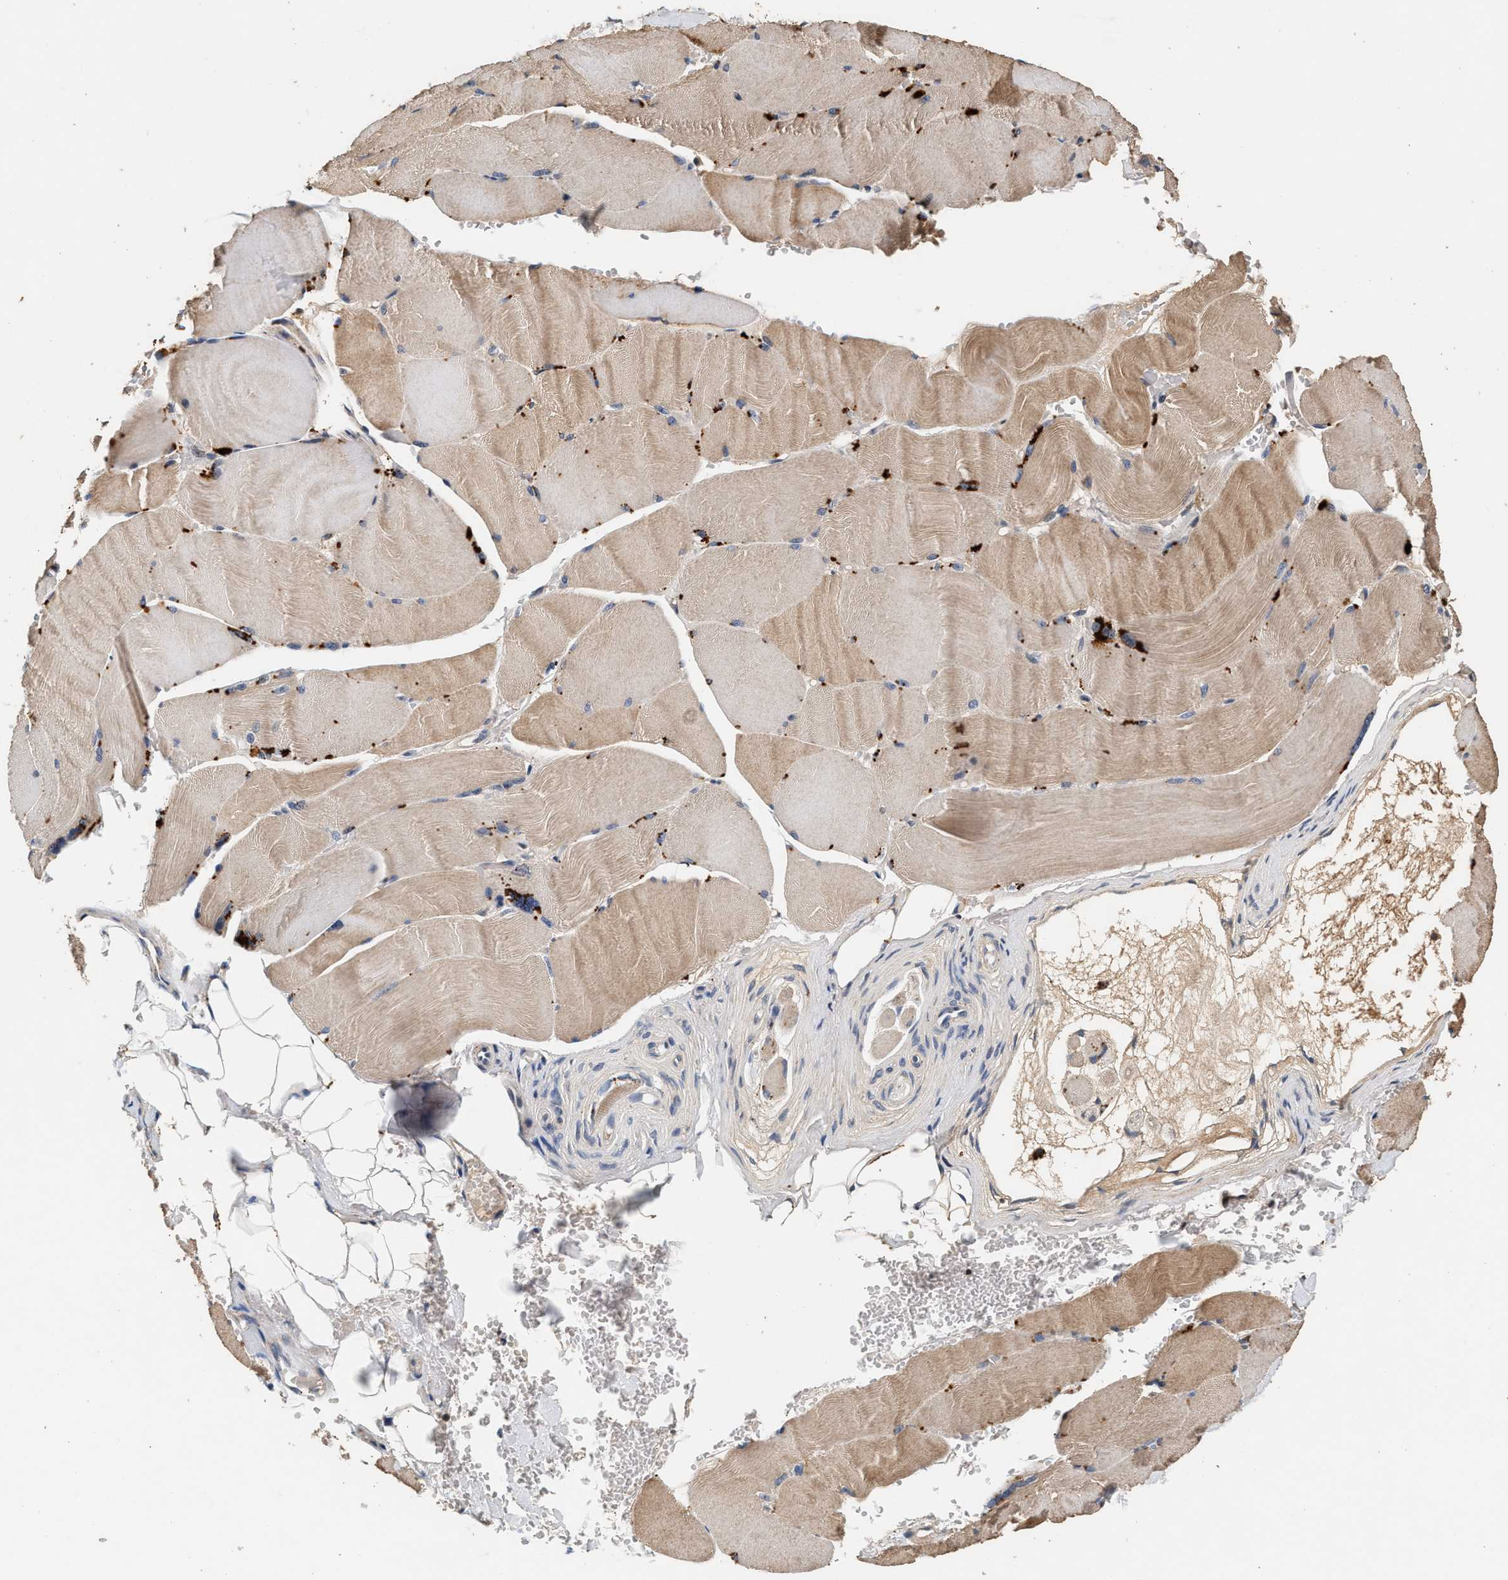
{"staining": {"intensity": "moderate", "quantity": ">75%", "location": "cytoplasmic/membranous"}, "tissue": "skeletal muscle", "cell_type": "Myocytes", "image_type": "normal", "snomed": [{"axis": "morphology", "description": "Normal tissue, NOS"}, {"axis": "topography", "description": "Skin"}, {"axis": "topography", "description": "Skeletal muscle"}], "caption": "This micrograph shows unremarkable skeletal muscle stained with immunohistochemistry (IHC) to label a protein in brown. The cytoplasmic/membranous of myocytes show moderate positivity for the protein. Nuclei are counter-stained blue.", "gene": "PTGR3", "patient": {"sex": "male", "age": 83}}